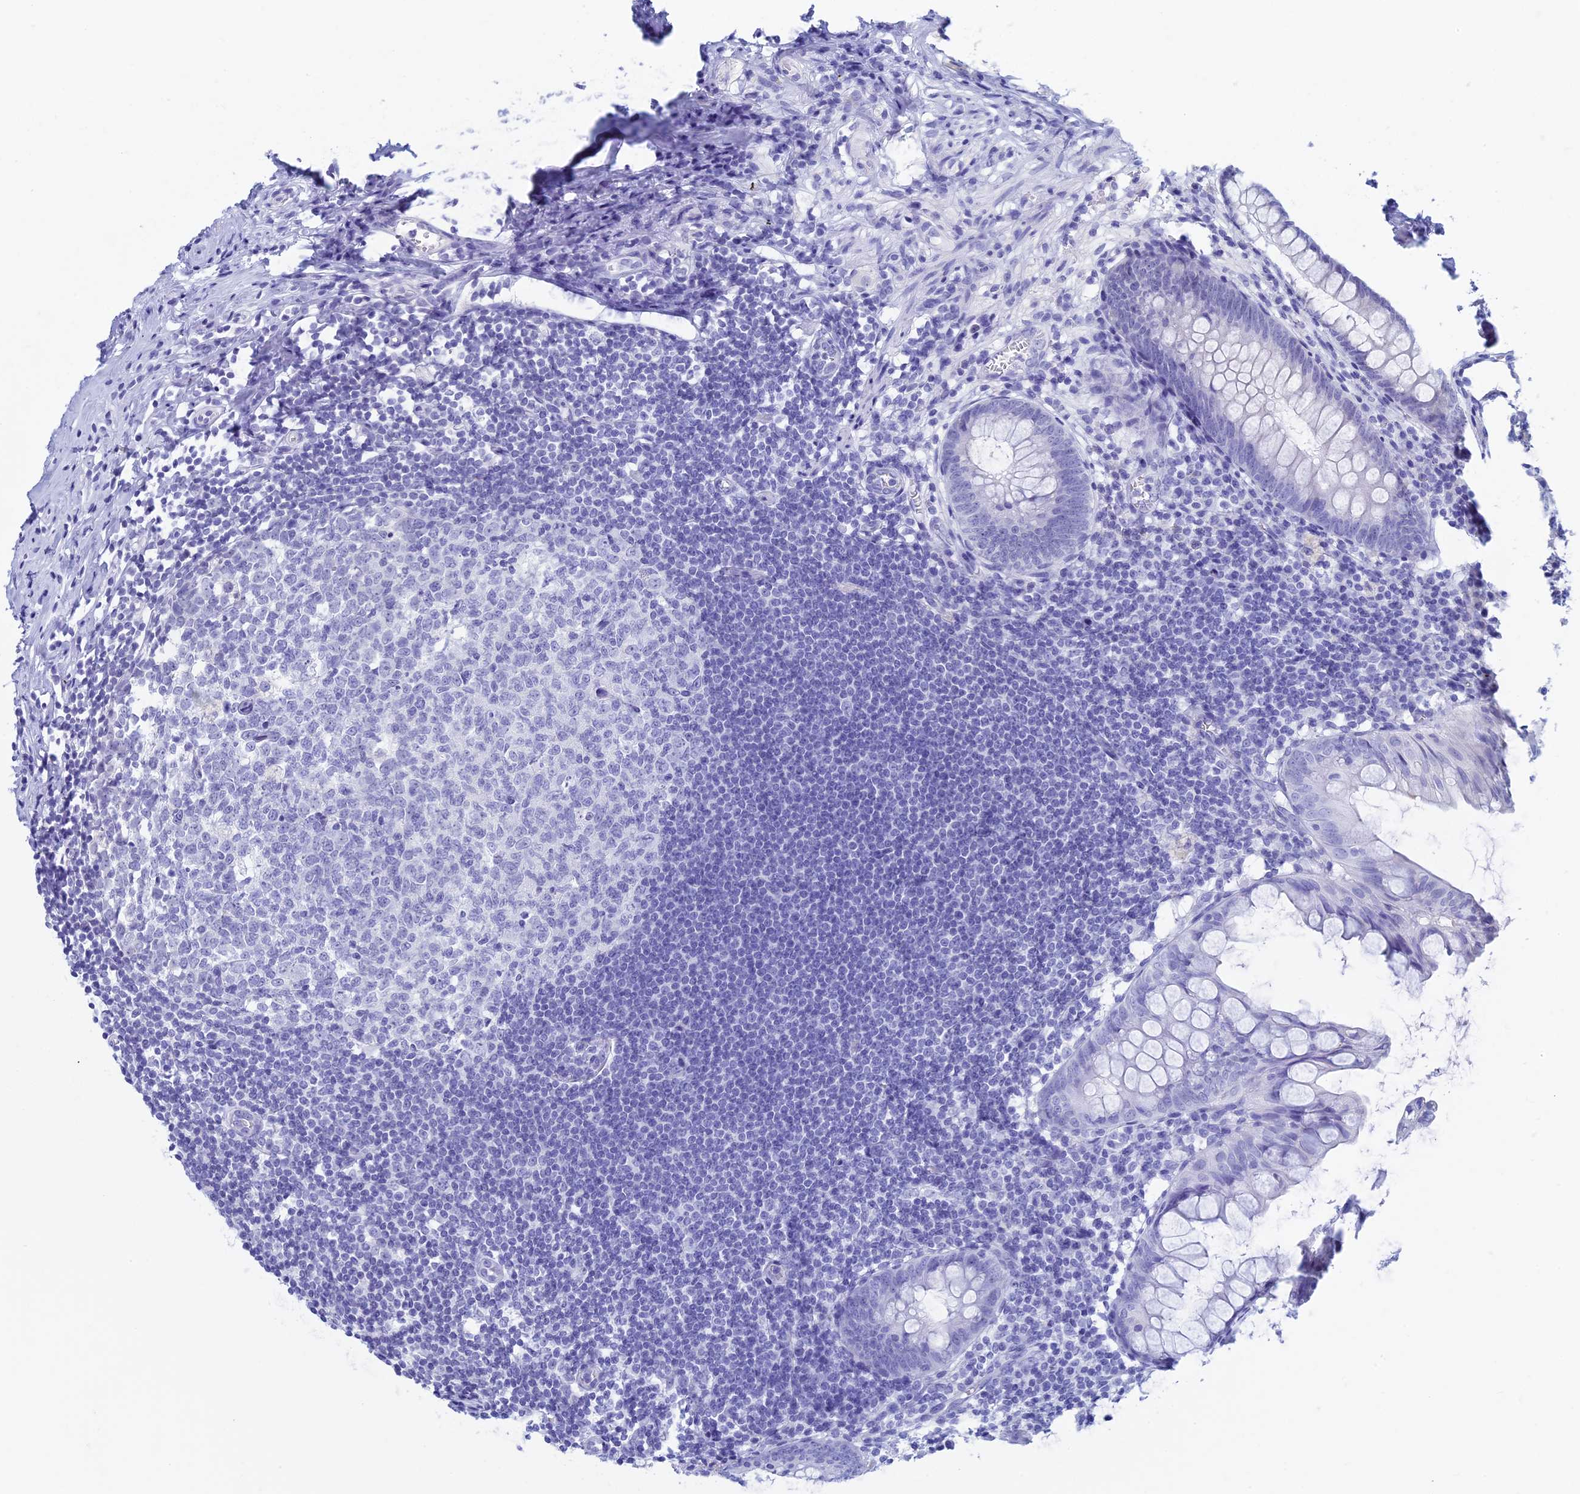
{"staining": {"intensity": "negative", "quantity": "none", "location": "none"}, "tissue": "appendix", "cell_type": "Glandular cells", "image_type": "normal", "snomed": [{"axis": "morphology", "description": "Normal tissue, NOS"}, {"axis": "topography", "description": "Appendix"}], "caption": "This is an immunohistochemistry (IHC) histopathology image of unremarkable appendix. There is no positivity in glandular cells.", "gene": "SPIRE1", "patient": {"sex": "female", "age": 51}}